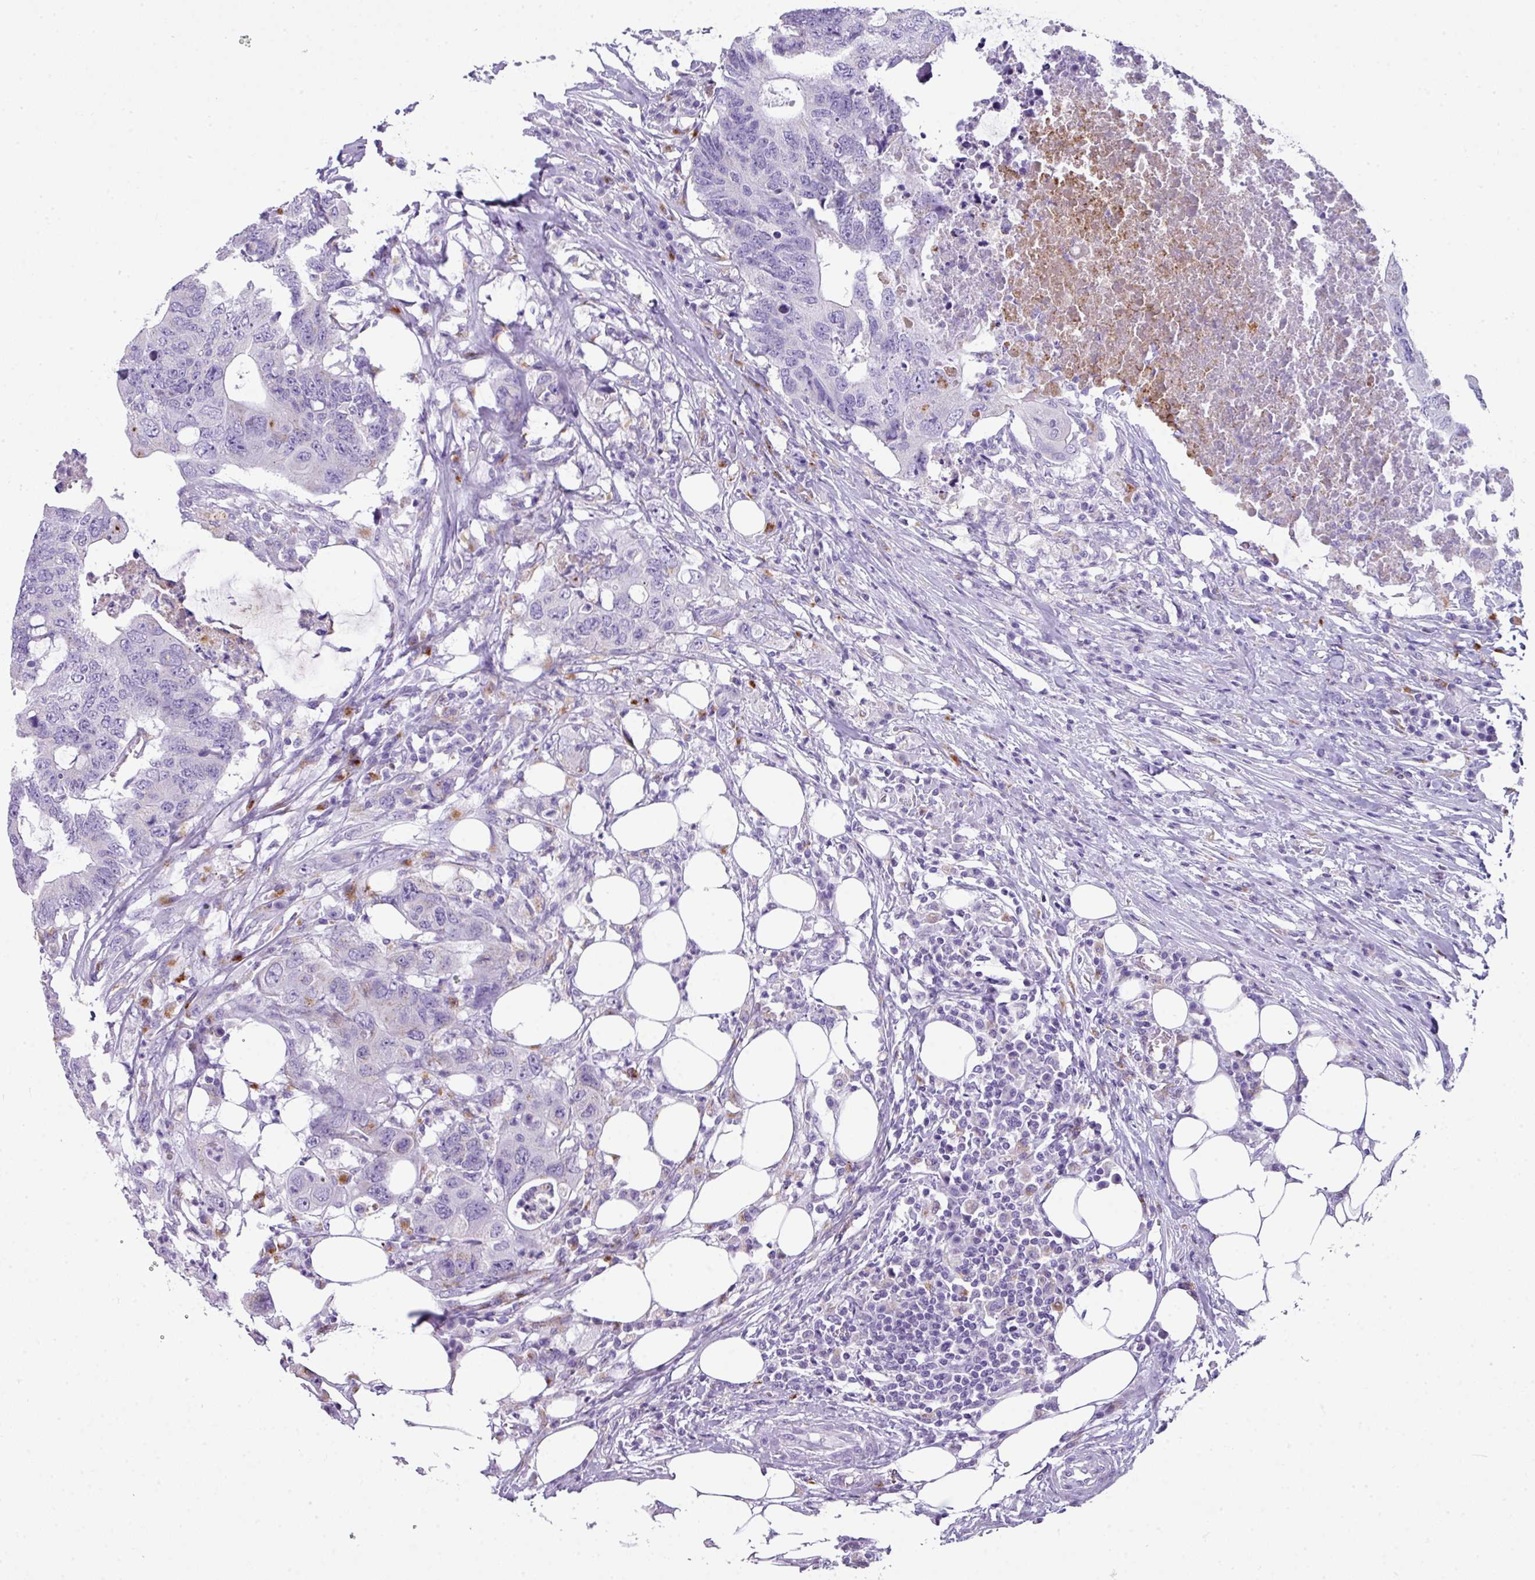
{"staining": {"intensity": "negative", "quantity": "none", "location": "none"}, "tissue": "colorectal cancer", "cell_type": "Tumor cells", "image_type": "cancer", "snomed": [{"axis": "morphology", "description": "Adenocarcinoma, NOS"}, {"axis": "topography", "description": "Colon"}], "caption": "Histopathology image shows no significant protein expression in tumor cells of colorectal cancer (adenocarcinoma).", "gene": "ZNF568", "patient": {"sex": "male", "age": 71}}